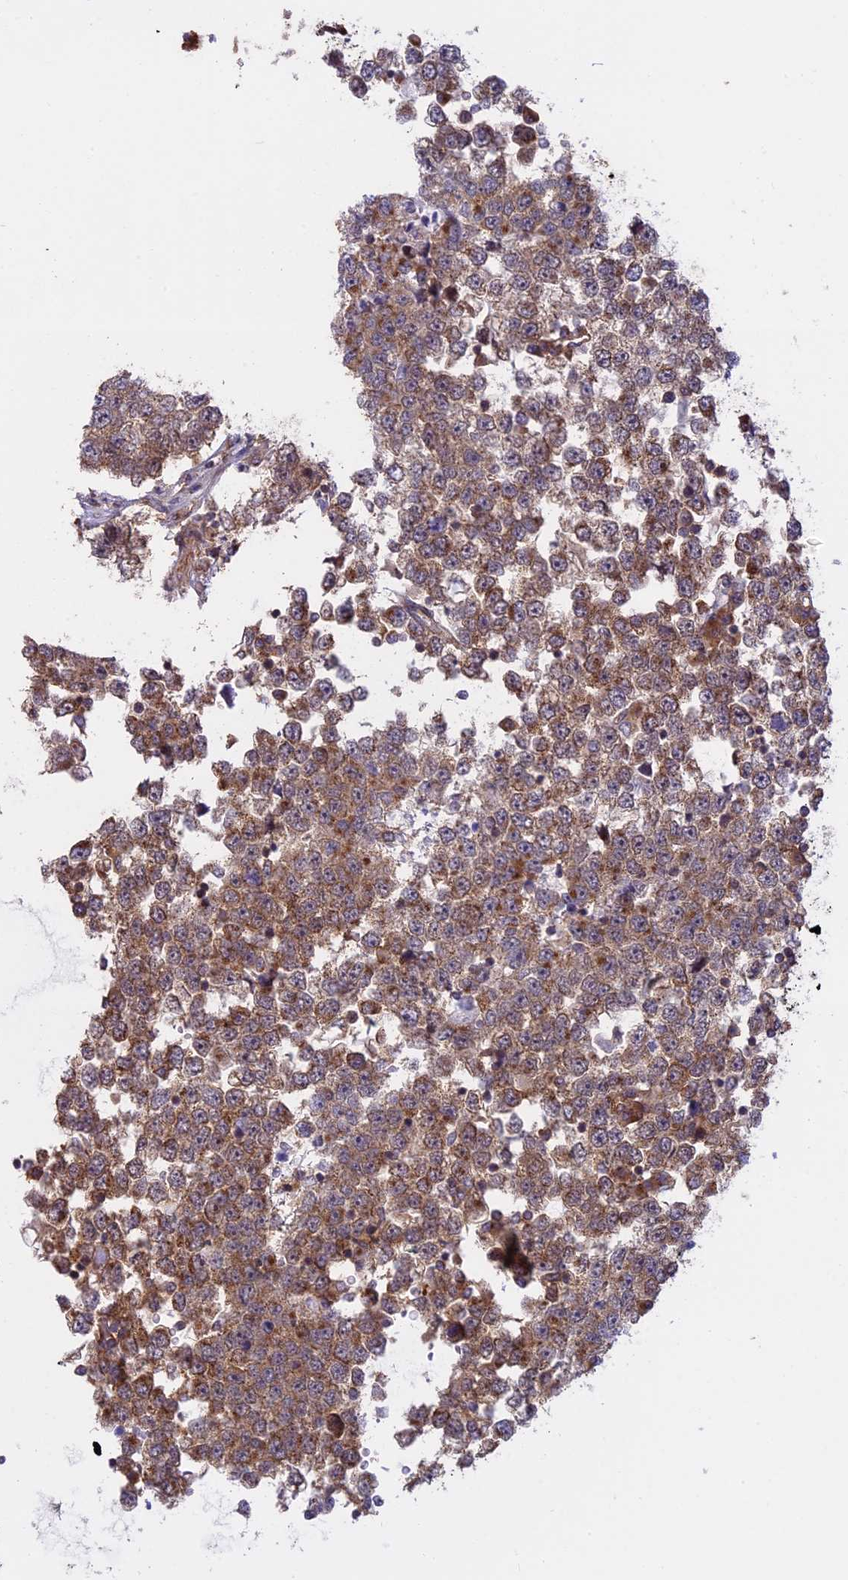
{"staining": {"intensity": "moderate", "quantity": ">75%", "location": "cytoplasmic/membranous"}, "tissue": "testis cancer", "cell_type": "Tumor cells", "image_type": "cancer", "snomed": [{"axis": "morphology", "description": "Seminoma, NOS"}, {"axis": "topography", "description": "Testis"}], "caption": "An immunohistochemistry (IHC) histopathology image of neoplastic tissue is shown. Protein staining in brown highlights moderate cytoplasmic/membranous positivity in testis cancer within tumor cells.", "gene": "CLINT1", "patient": {"sex": "male", "age": 65}}